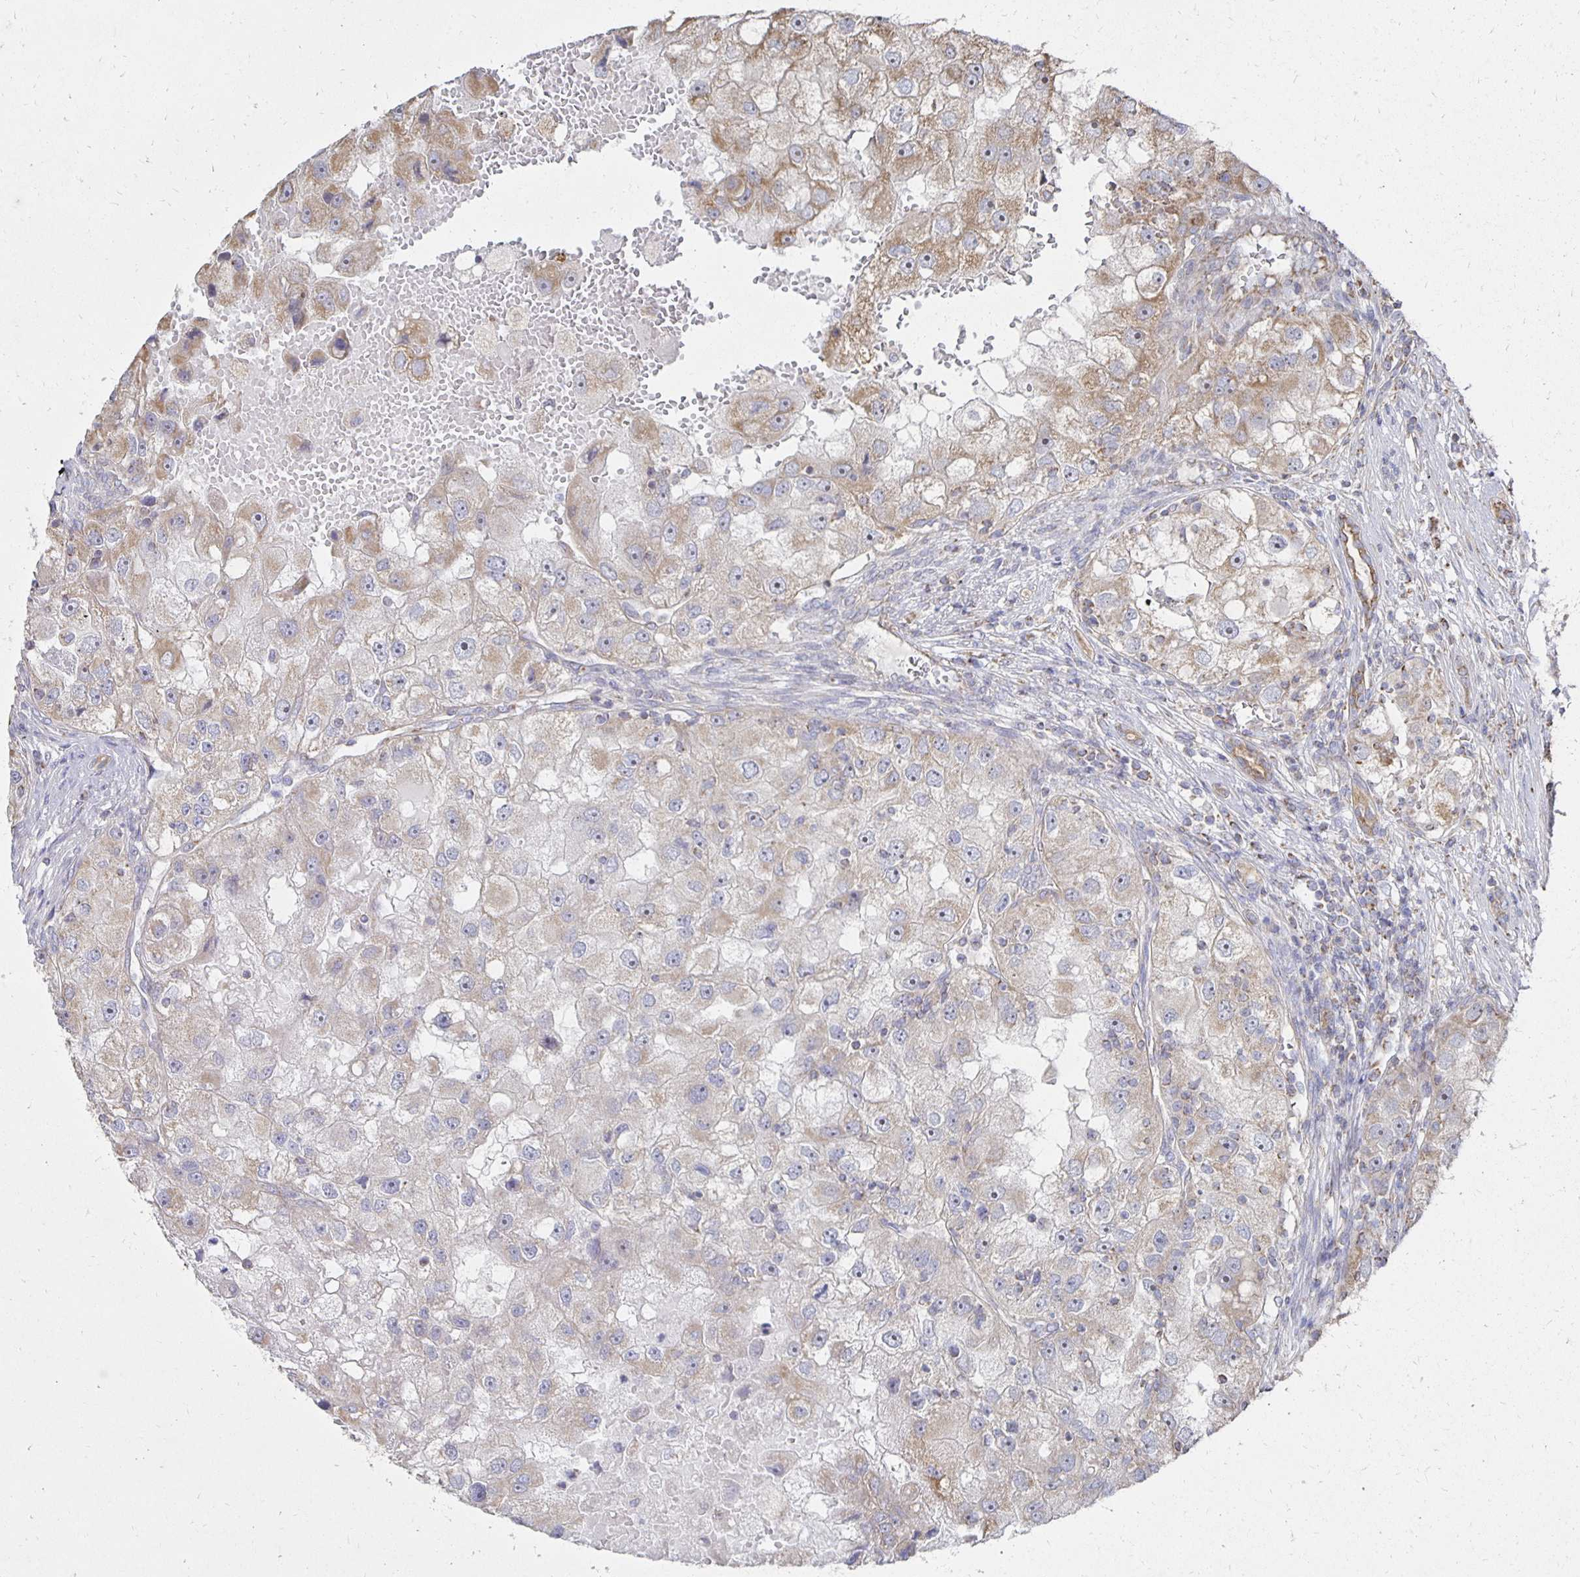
{"staining": {"intensity": "weak", "quantity": "25%-75%", "location": "cytoplasmic/membranous"}, "tissue": "renal cancer", "cell_type": "Tumor cells", "image_type": "cancer", "snomed": [{"axis": "morphology", "description": "Adenocarcinoma, NOS"}, {"axis": "topography", "description": "Kidney"}], "caption": "Renal cancer was stained to show a protein in brown. There is low levels of weak cytoplasmic/membranous expression in about 25%-75% of tumor cells.", "gene": "NKX2-8", "patient": {"sex": "male", "age": 63}}